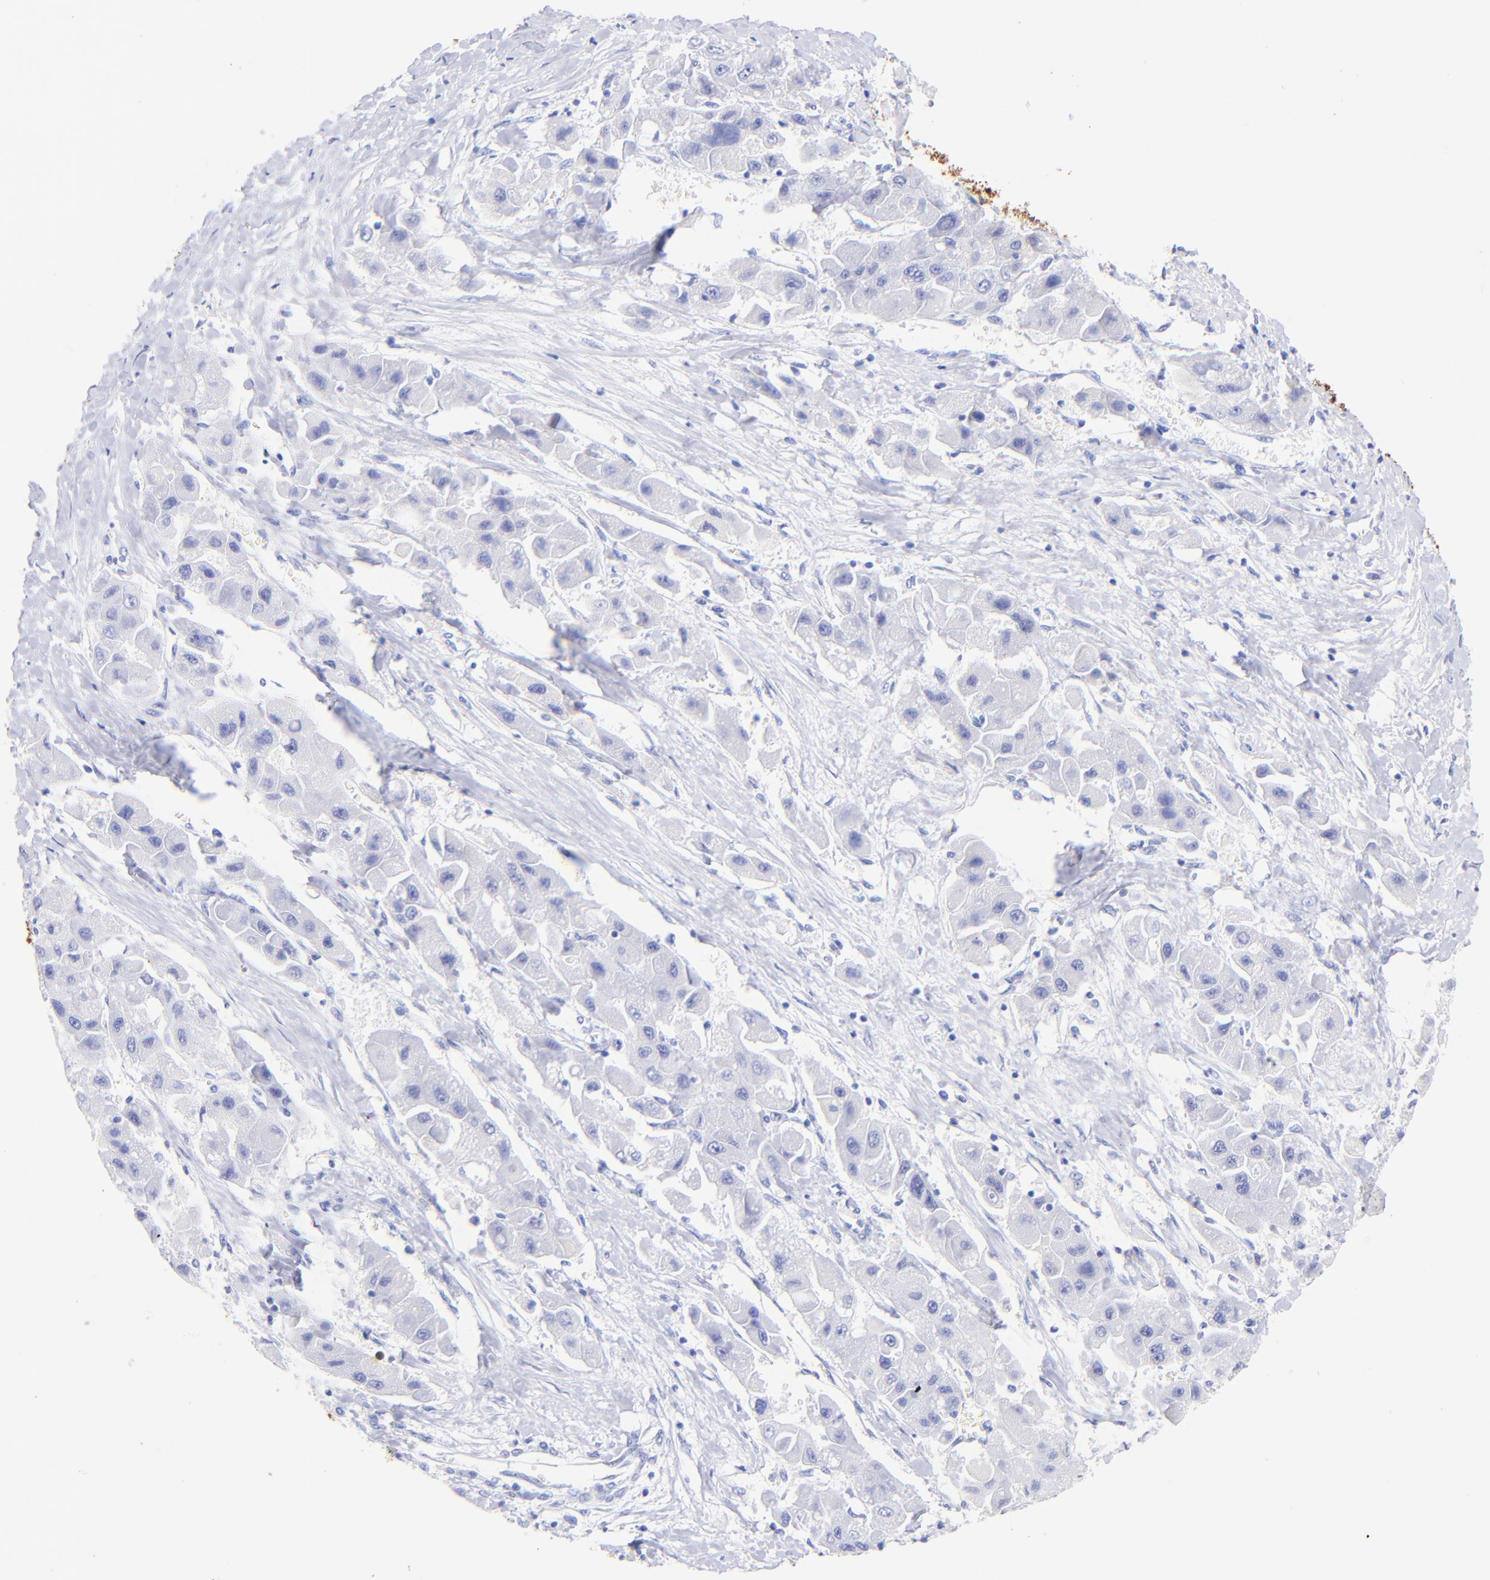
{"staining": {"intensity": "negative", "quantity": "none", "location": "none"}, "tissue": "liver cancer", "cell_type": "Tumor cells", "image_type": "cancer", "snomed": [{"axis": "morphology", "description": "Carcinoma, Hepatocellular, NOS"}, {"axis": "topography", "description": "Liver"}], "caption": "This micrograph is of liver cancer (hepatocellular carcinoma) stained with IHC to label a protein in brown with the nuclei are counter-stained blue. There is no staining in tumor cells.", "gene": "KRT19", "patient": {"sex": "male", "age": 24}}